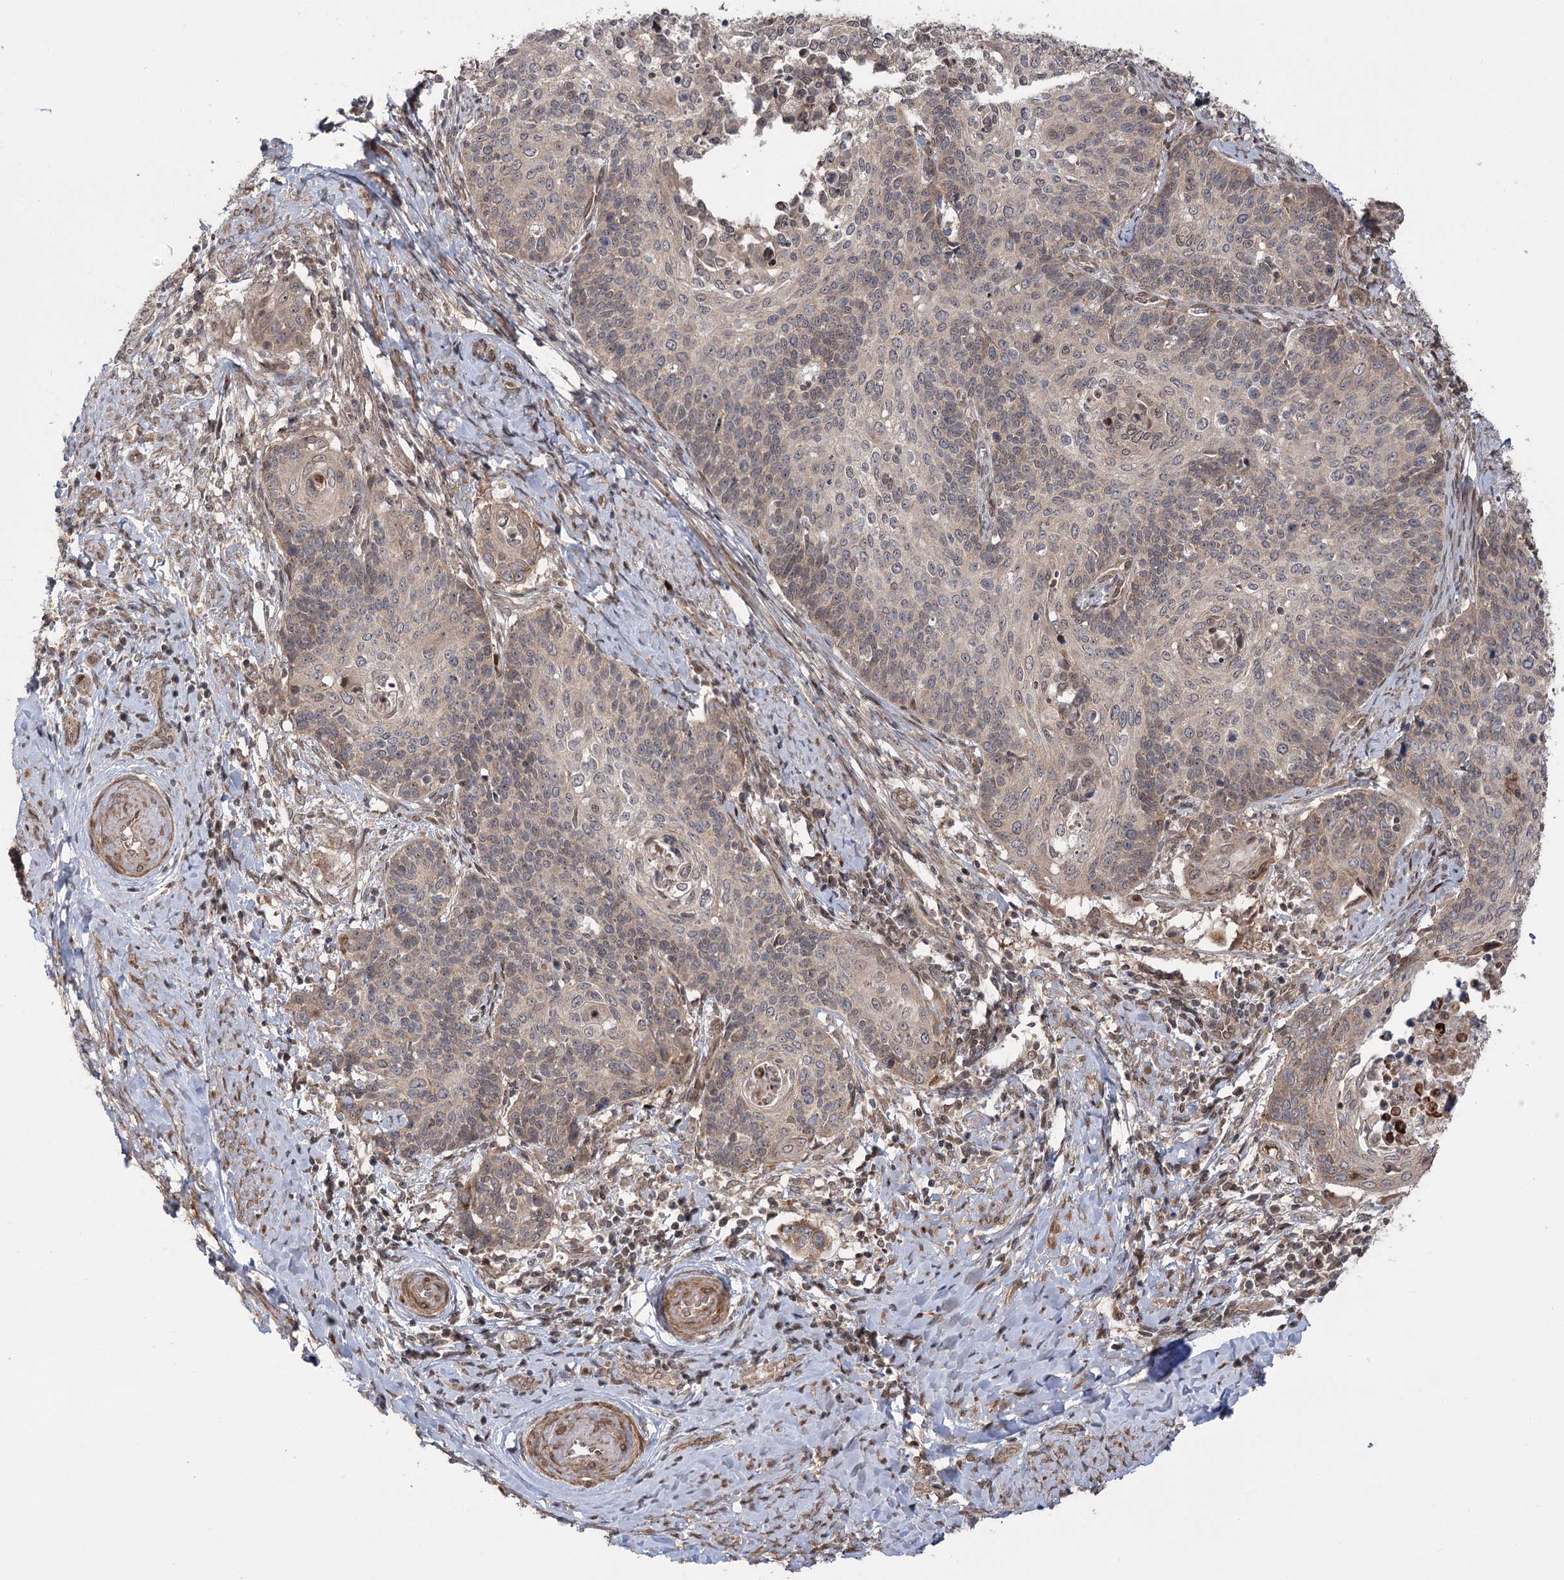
{"staining": {"intensity": "negative", "quantity": "none", "location": "none"}, "tissue": "cervical cancer", "cell_type": "Tumor cells", "image_type": "cancer", "snomed": [{"axis": "morphology", "description": "Squamous cell carcinoma, NOS"}, {"axis": "topography", "description": "Cervix"}], "caption": "The immunohistochemistry image has no significant staining in tumor cells of squamous cell carcinoma (cervical) tissue.", "gene": "TENM2", "patient": {"sex": "female", "age": 39}}